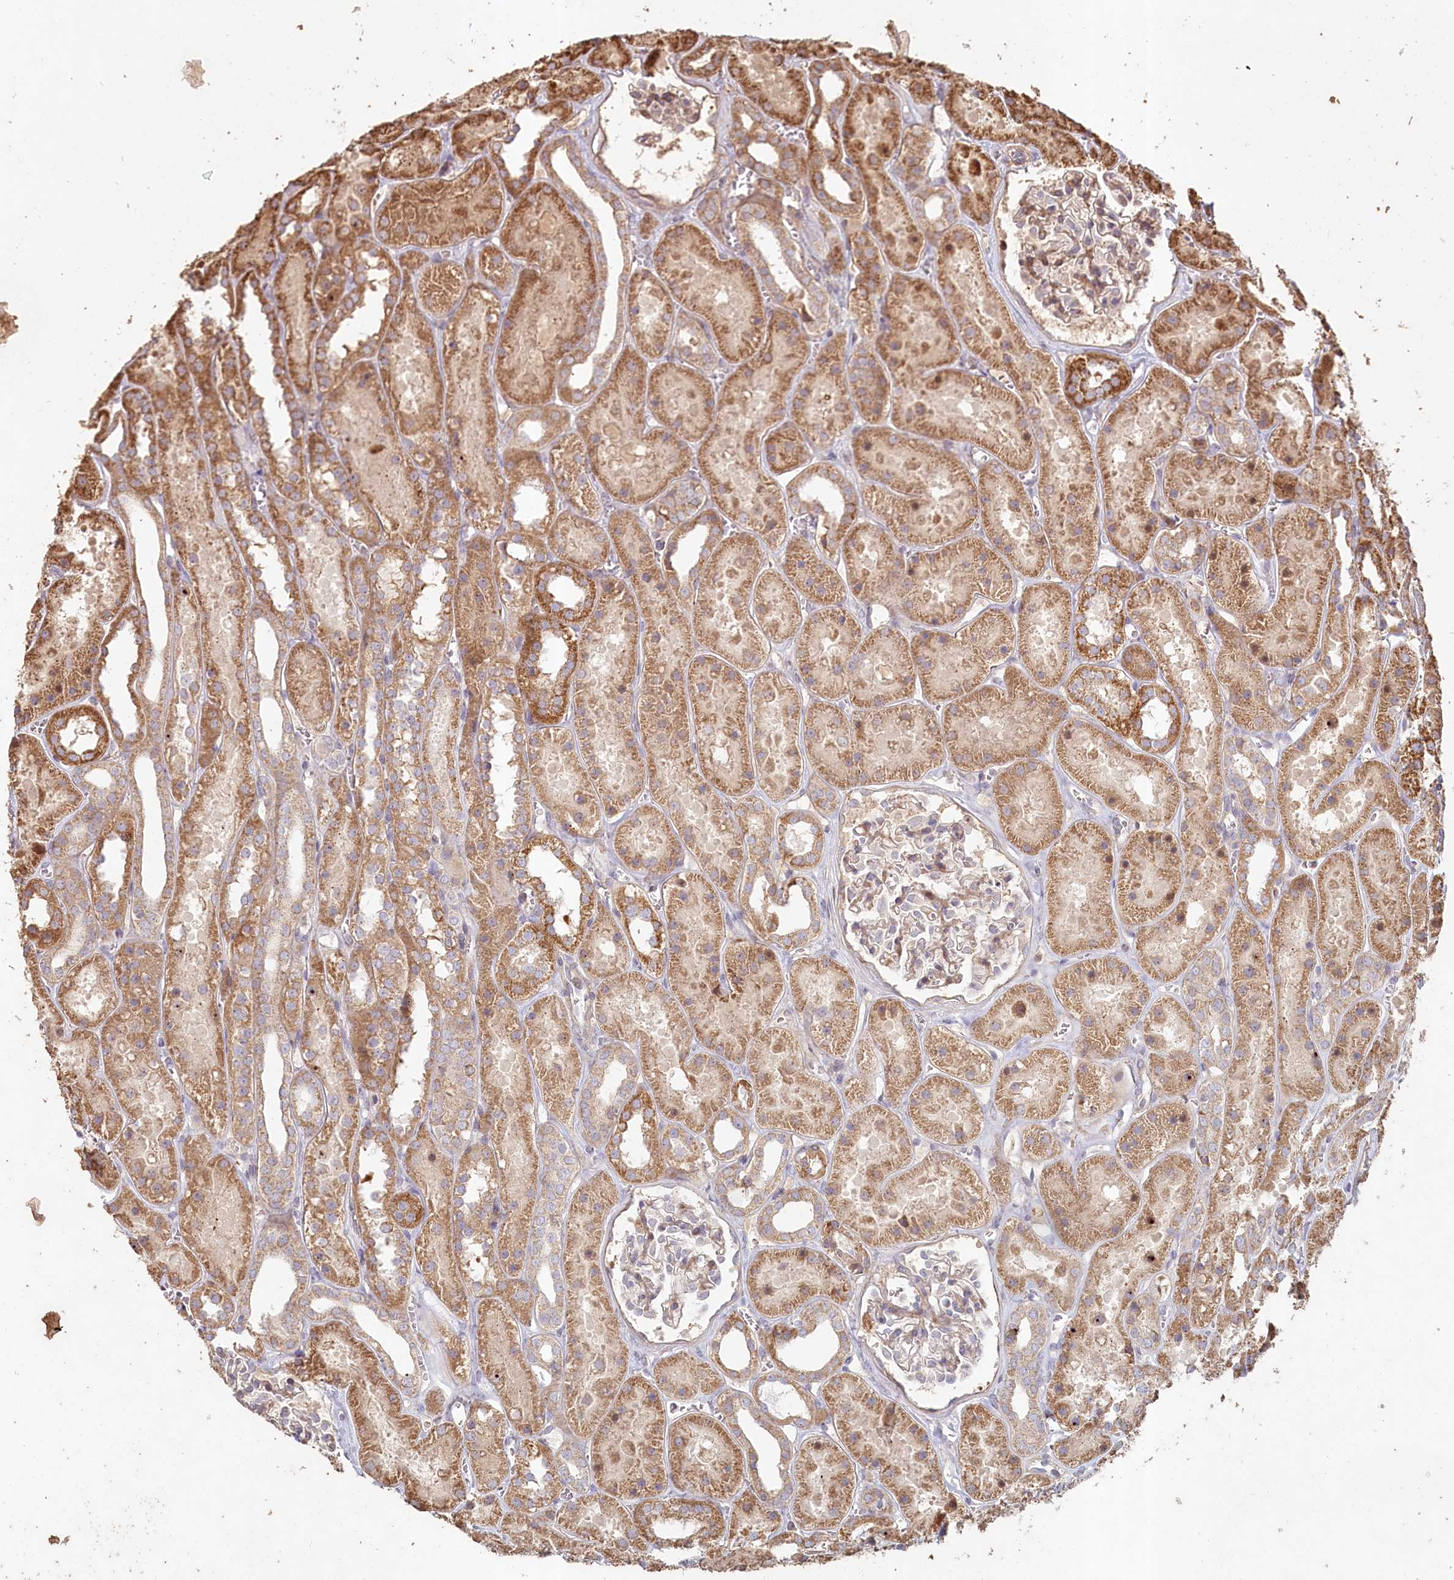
{"staining": {"intensity": "moderate", "quantity": "<25%", "location": "cytoplasmic/membranous"}, "tissue": "kidney", "cell_type": "Cells in glomeruli", "image_type": "normal", "snomed": [{"axis": "morphology", "description": "Normal tissue, NOS"}, {"axis": "topography", "description": "Kidney"}], "caption": "High-magnification brightfield microscopy of unremarkable kidney stained with DAB (brown) and counterstained with hematoxylin (blue). cells in glomeruli exhibit moderate cytoplasmic/membranous expression is present in approximately<25% of cells.", "gene": "HAL", "patient": {"sex": "female", "age": 41}}